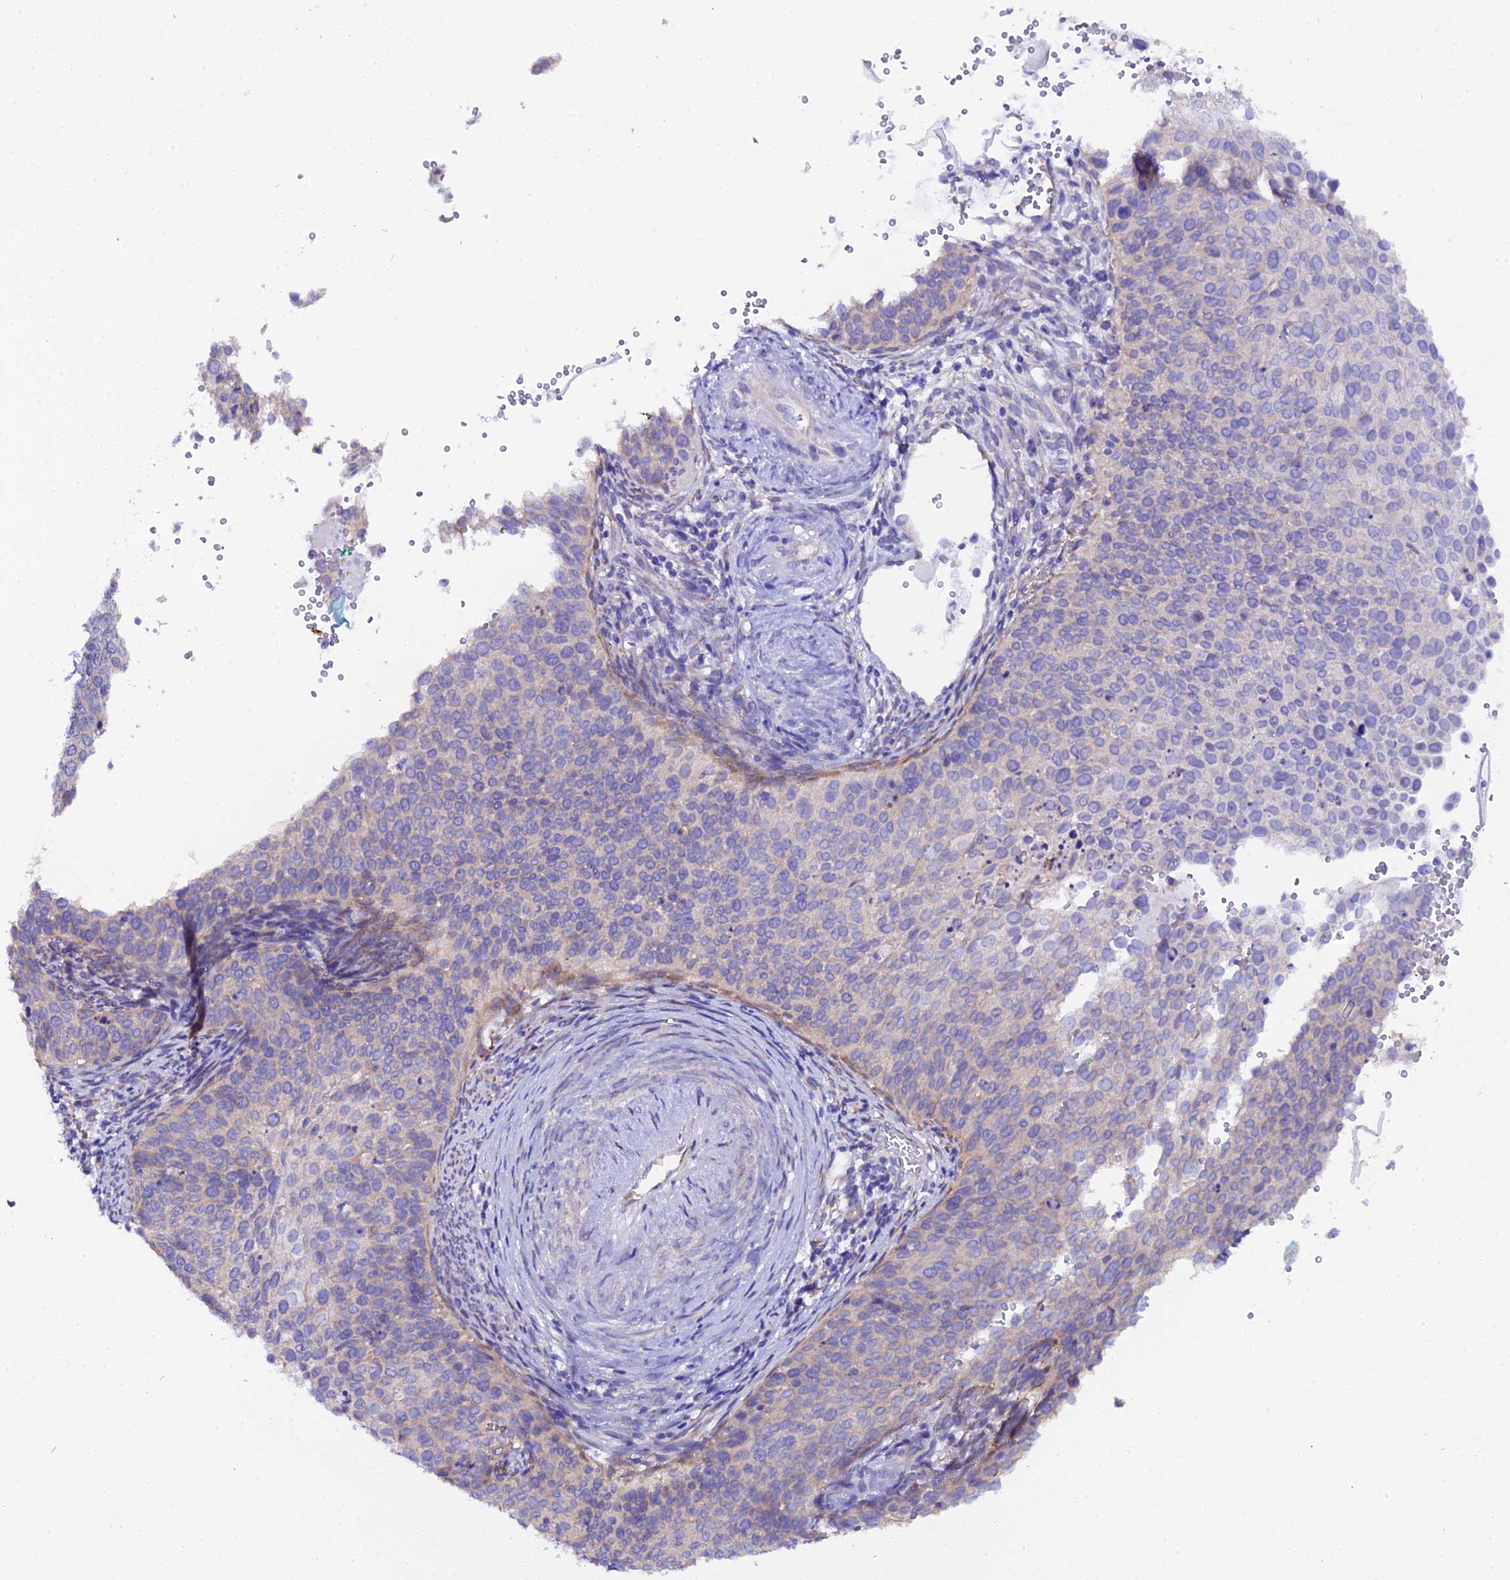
{"staining": {"intensity": "negative", "quantity": "none", "location": "none"}, "tissue": "cervical cancer", "cell_type": "Tumor cells", "image_type": "cancer", "snomed": [{"axis": "morphology", "description": "Squamous cell carcinoma, NOS"}, {"axis": "topography", "description": "Cervix"}], "caption": "DAB immunohistochemical staining of cervical cancer displays no significant positivity in tumor cells. (Immunohistochemistry (ihc), brightfield microscopy, high magnification).", "gene": "CFAP45", "patient": {"sex": "female", "age": 44}}